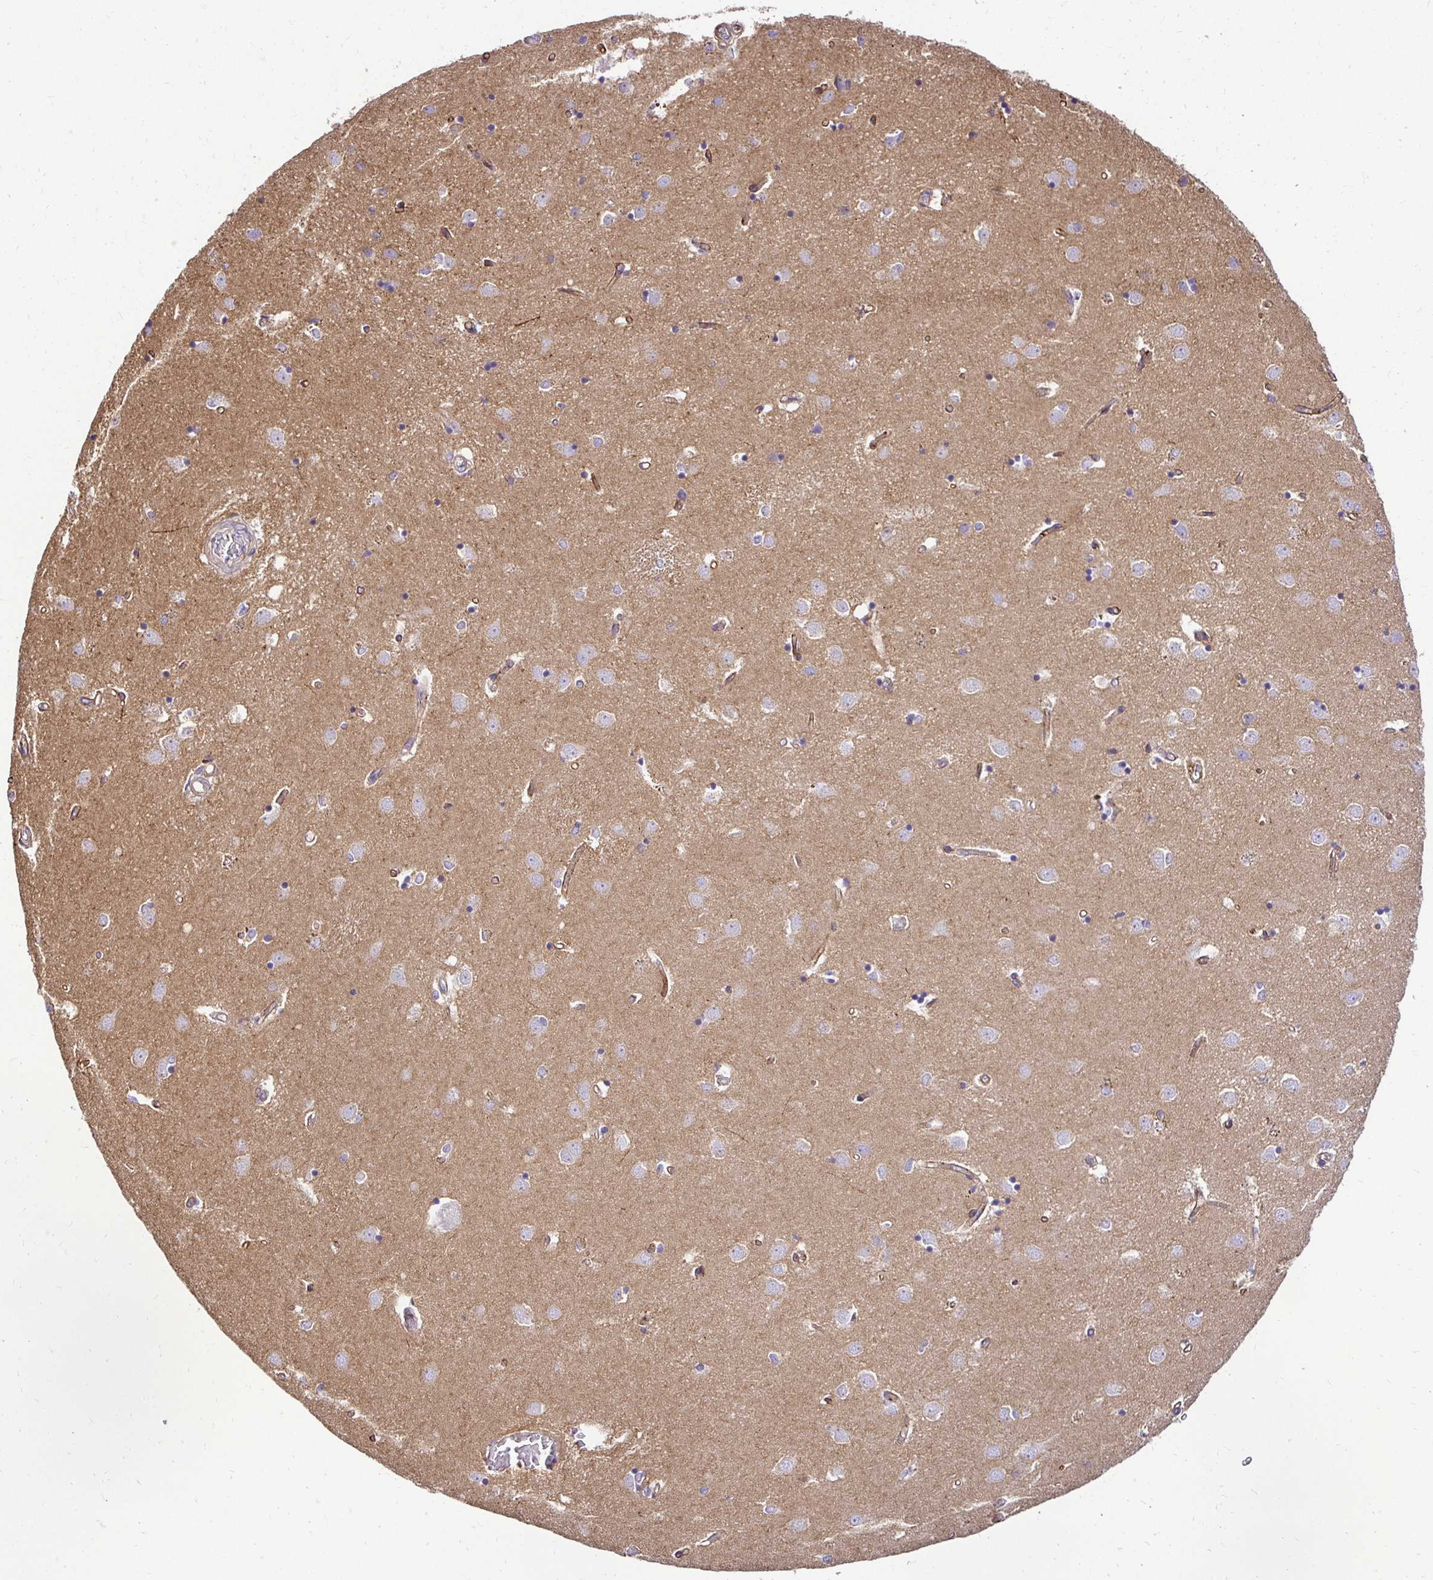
{"staining": {"intensity": "negative", "quantity": "none", "location": "none"}, "tissue": "caudate", "cell_type": "Glial cells", "image_type": "normal", "snomed": [{"axis": "morphology", "description": "Normal tissue, NOS"}, {"axis": "topography", "description": "Lateral ventricle wall"}], "caption": "This is an immunohistochemistry micrograph of unremarkable human caudate. There is no expression in glial cells.", "gene": "SLC9A1", "patient": {"sex": "male", "age": 54}}